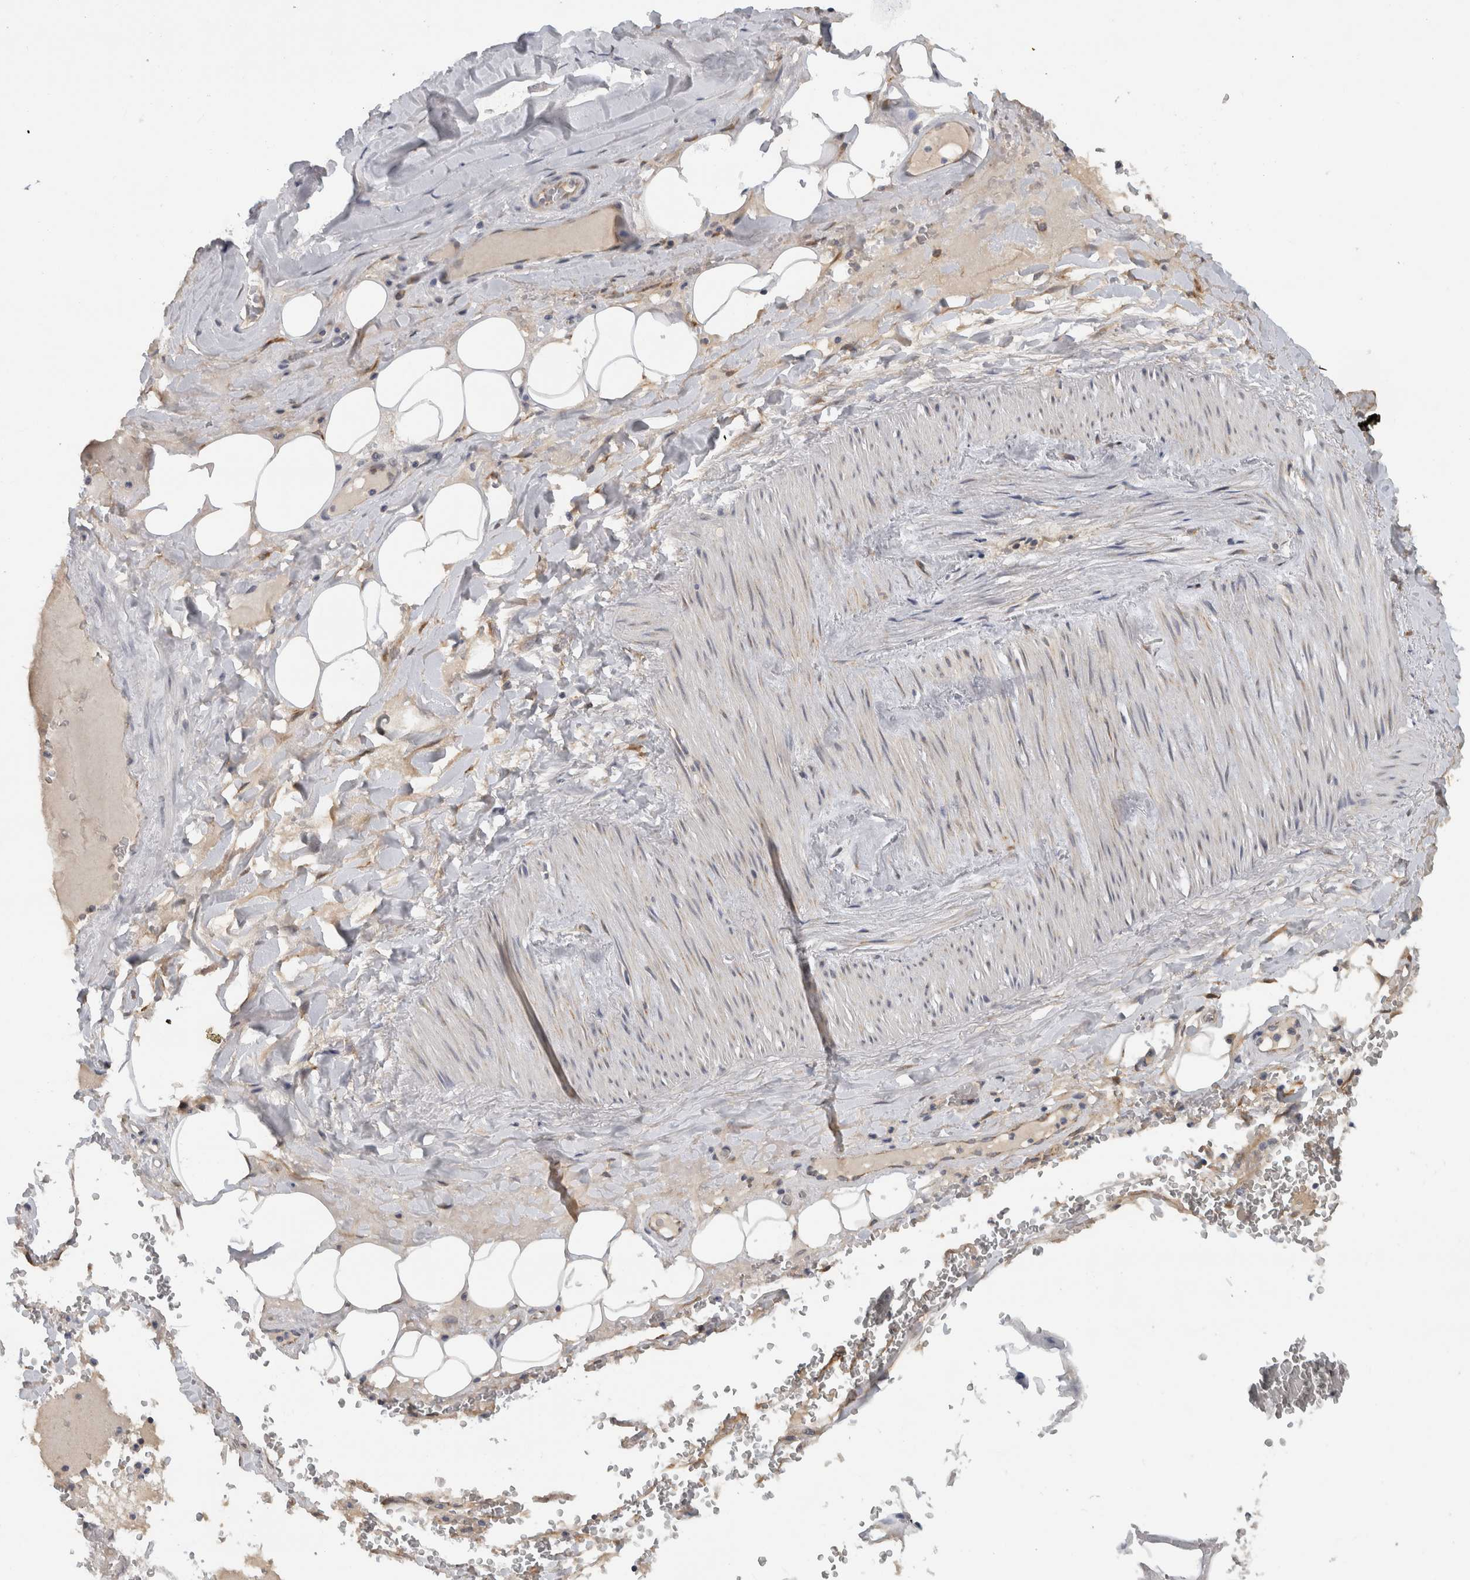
{"staining": {"intensity": "negative", "quantity": "none", "location": "none"}, "tissue": "adipose tissue", "cell_type": "Adipocytes", "image_type": "normal", "snomed": [{"axis": "morphology", "description": "Normal tissue, NOS"}, {"axis": "topography", "description": "Cartilage tissue"}], "caption": "A micrograph of adipose tissue stained for a protein reveals no brown staining in adipocytes. (Stains: DAB IHC with hematoxylin counter stain, Microscopy: brightfield microscopy at high magnification).", "gene": "DYRK2", "patient": {"sex": "female", "age": 63}}